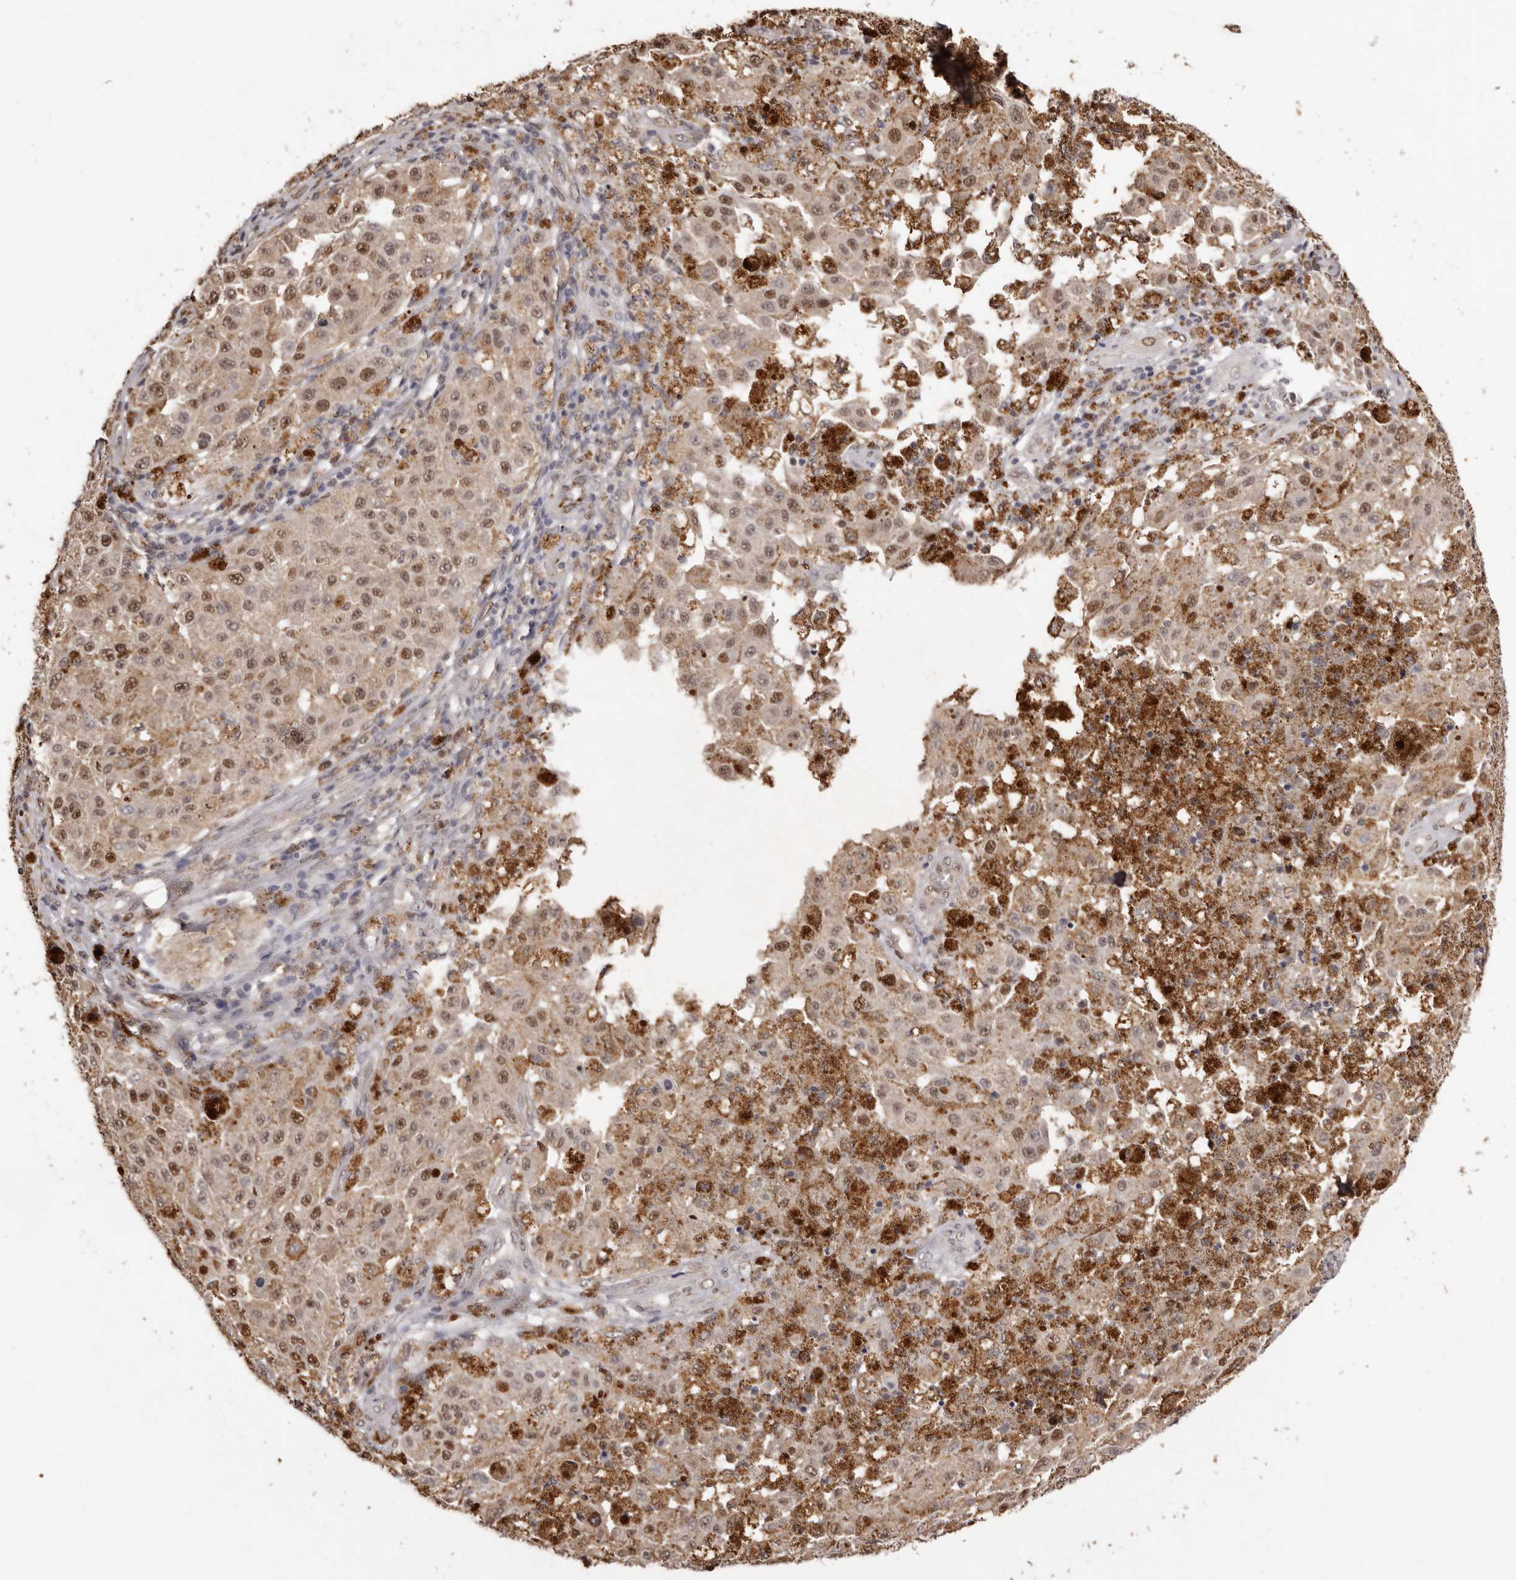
{"staining": {"intensity": "moderate", "quantity": ">75%", "location": "cytoplasmic/membranous,nuclear"}, "tissue": "melanoma", "cell_type": "Tumor cells", "image_type": "cancer", "snomed": [{"axis": "morphology", "description": "Malignant melanoma, NOS"}, {"axis": "topography", "description": "Skin"}], "caption": "A high-resolution image shows immunohistochemistry (IHC) staining of malignant melanoma, which shows moderate cytoplasmic/membranous and nuclear staining in about >75% of tumor cells.", "gene": "NOTCH1", "patient": {"sex": "female", "age": 64}}